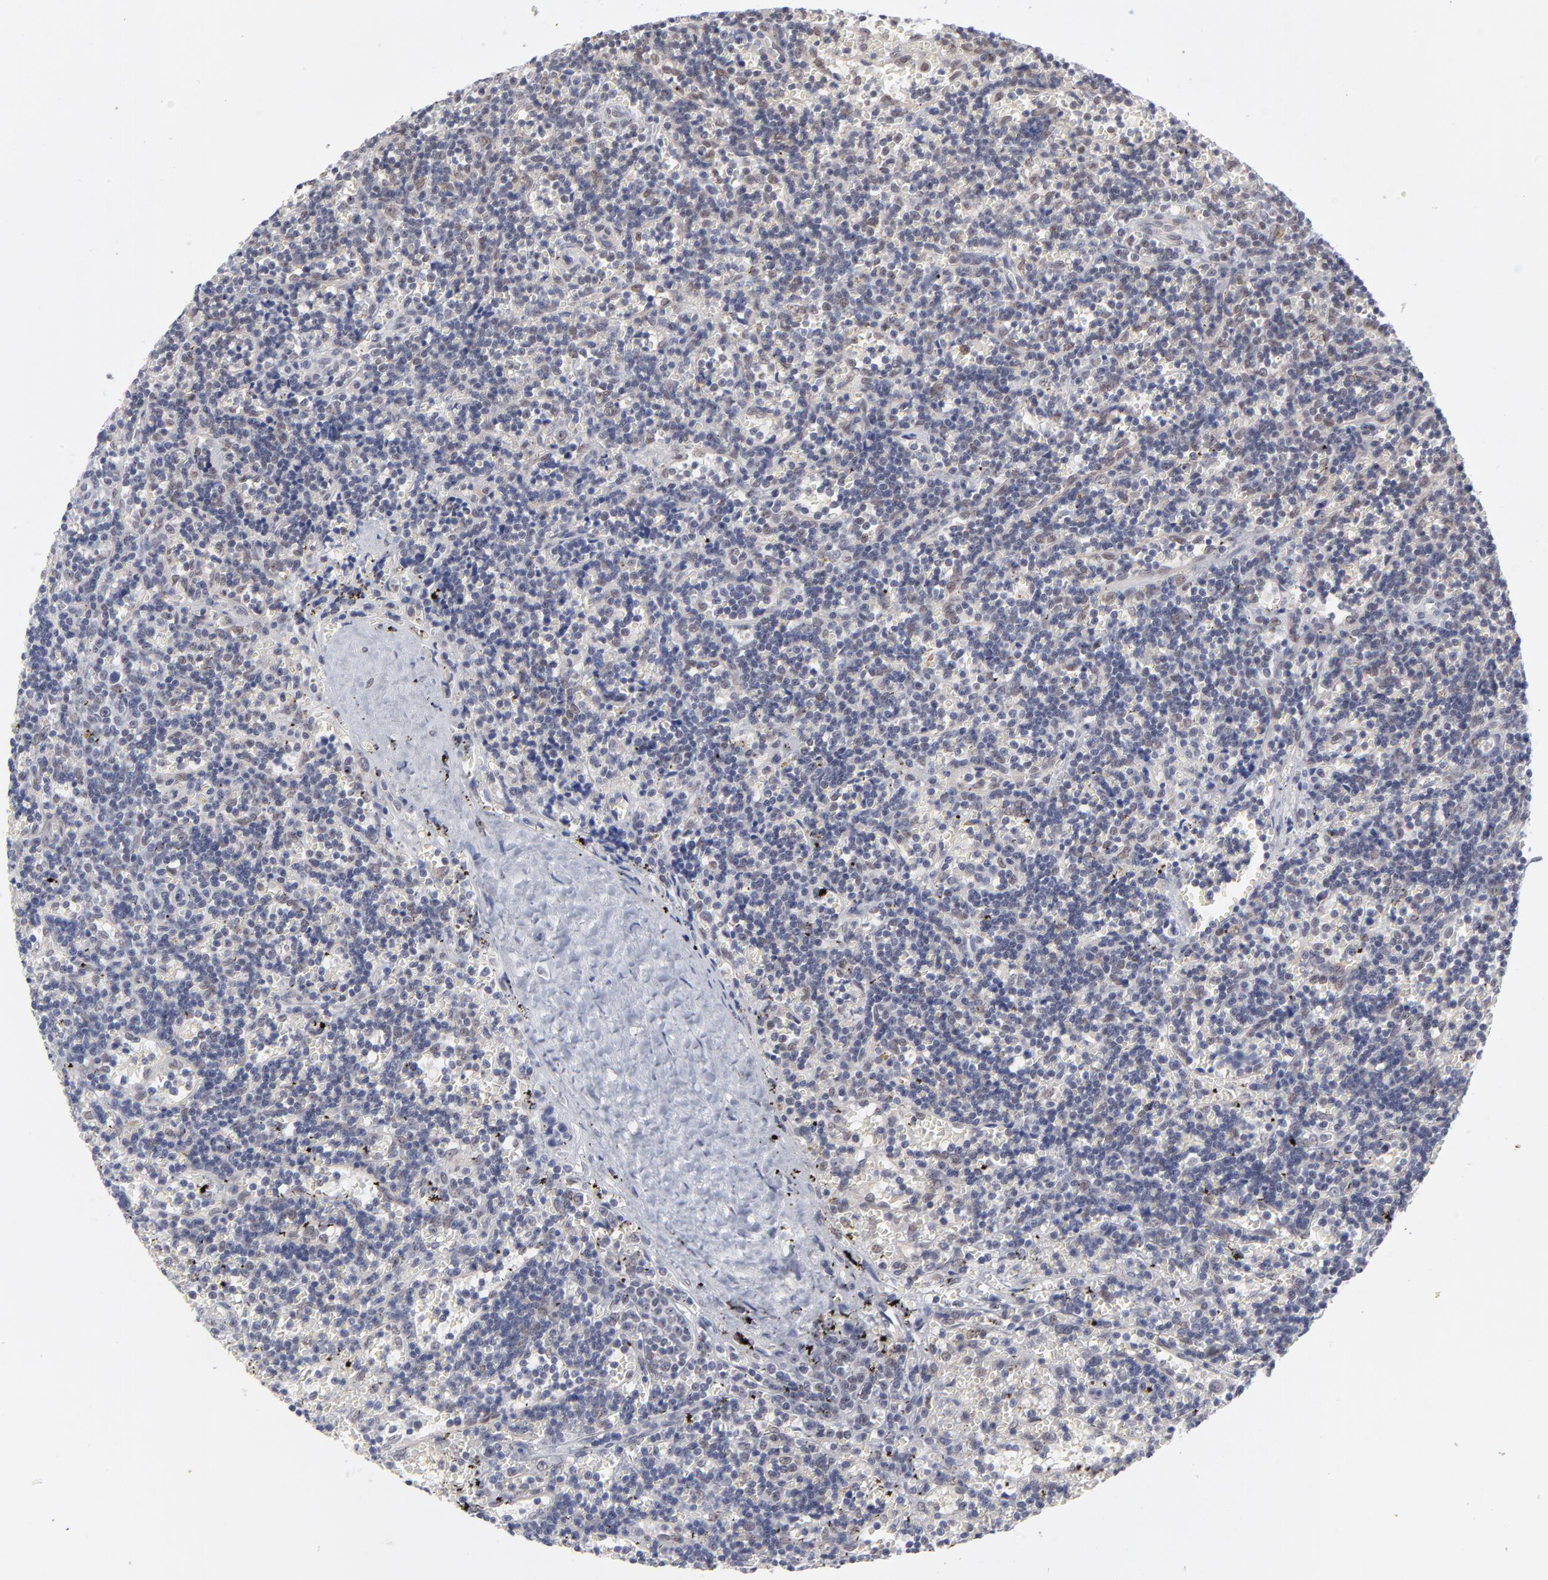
{"staining": {"intensity": "negative", "quantity": "none", "location": "none"}, "tissue": "lymphoma", "cell_type": "Tumor cells", "image_type": "cancer", "snomed": [{"axis": "morphology", "description": "Malignant lymphoma, non-Hodgkin's type, Low grade"}, {"axis": "topography", "description": "Spleen"}], "caption": "This photomicrograph is of low-grade malignant lymphoma, non-Hodgkin's type stained with IHC to label a protein in brown with the nuclei are counter-stained blue. There is no positivity in tumor cells.", "gene": "NBN", "patient": {"sex": "male", "age": 60}}